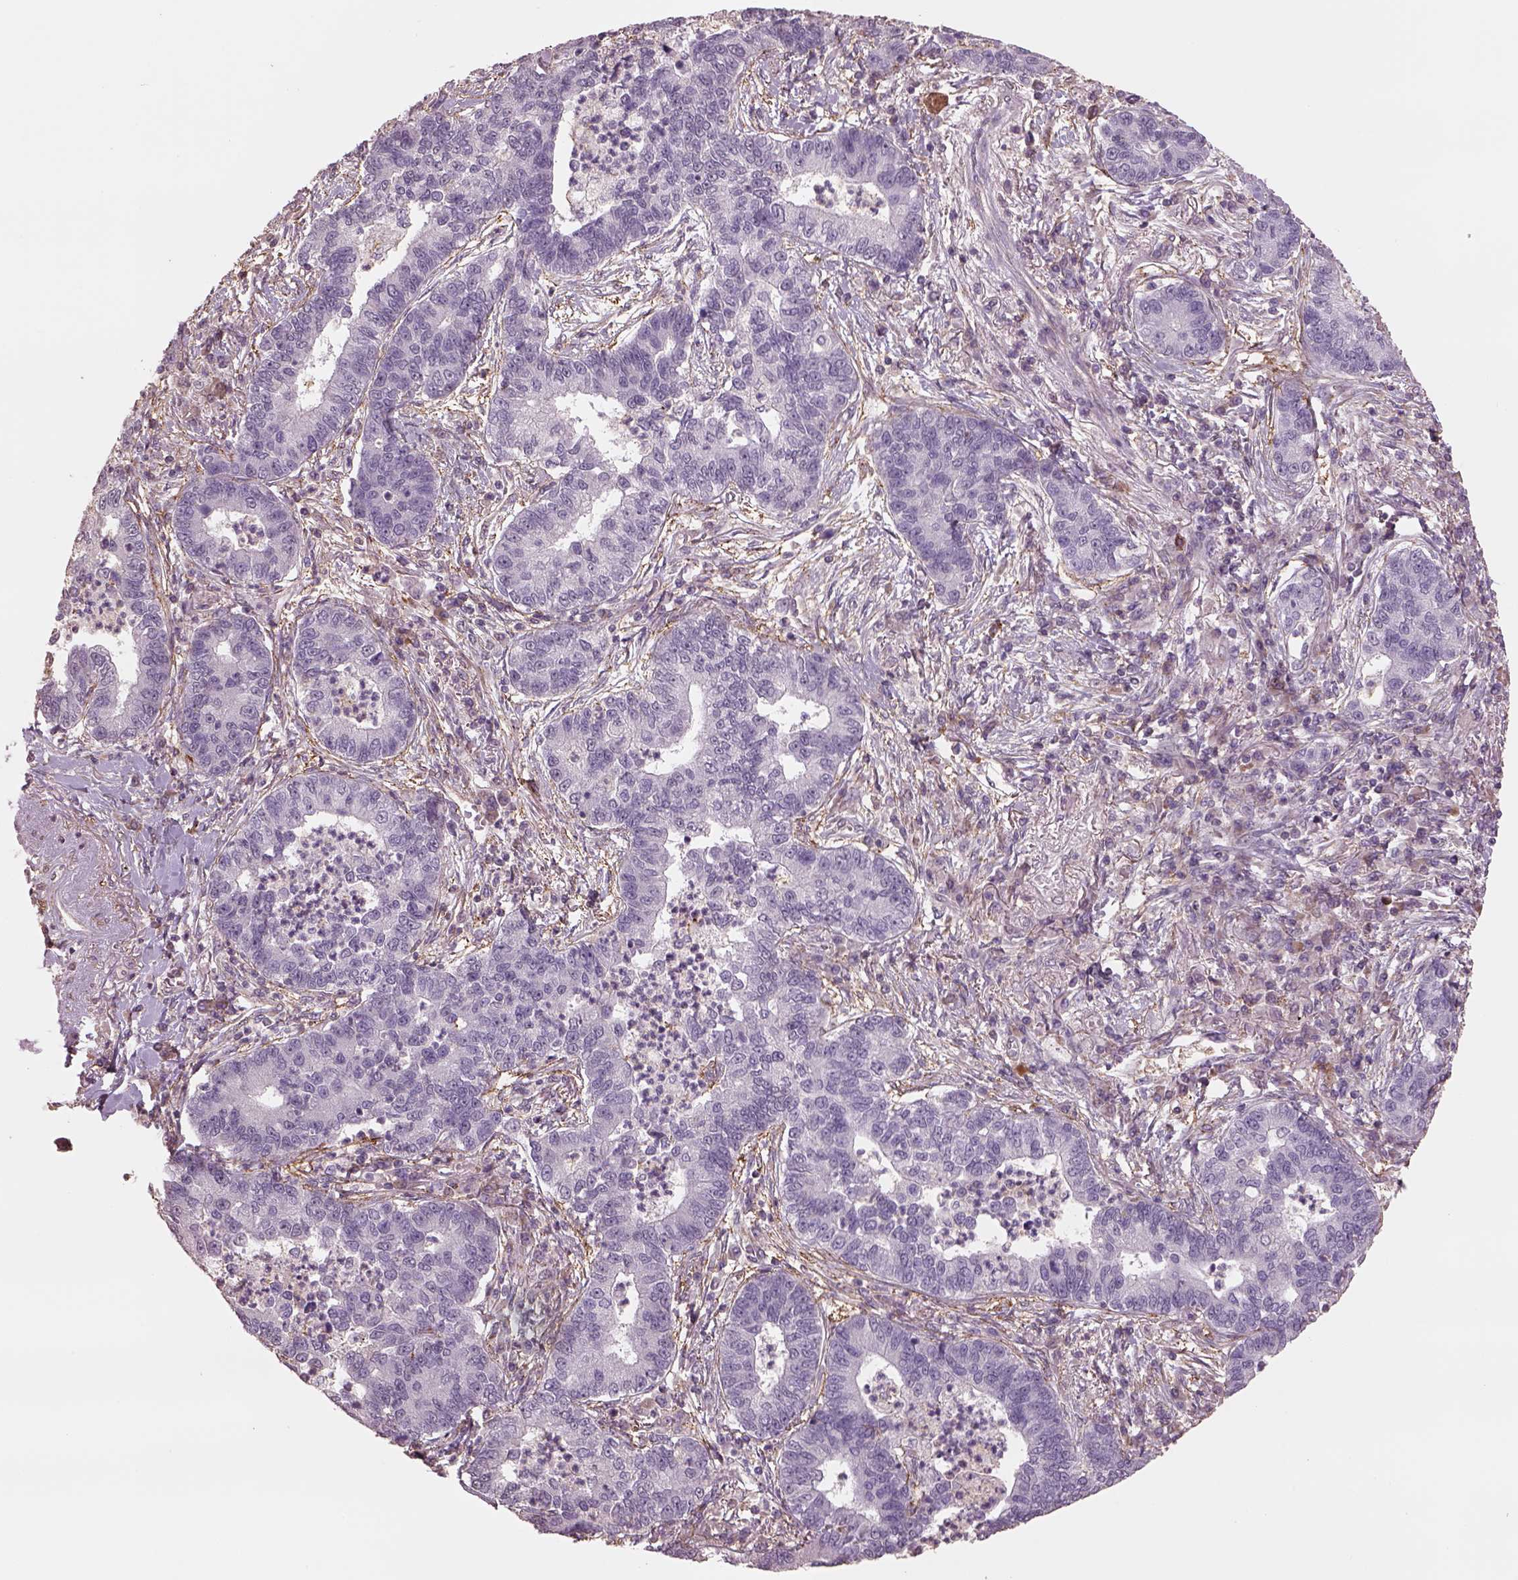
{"staining": {"intensity": "negative", "quantity": "none", "location": "none"}, "tissue": "lung cancer", "cell_type": "Tumor cells", "image_type": "cancer", "snomed": [{"axis": "morphology", "description": "Adenocarcinoma, NOS"}, {"axis": "topography", "description": "Lung"}], "caption": "Protein analysis of lung cancer shows no significant expression in tumor cells.", "gene": "LIN7A", "patient": {"sex": "female", "age": 57}}